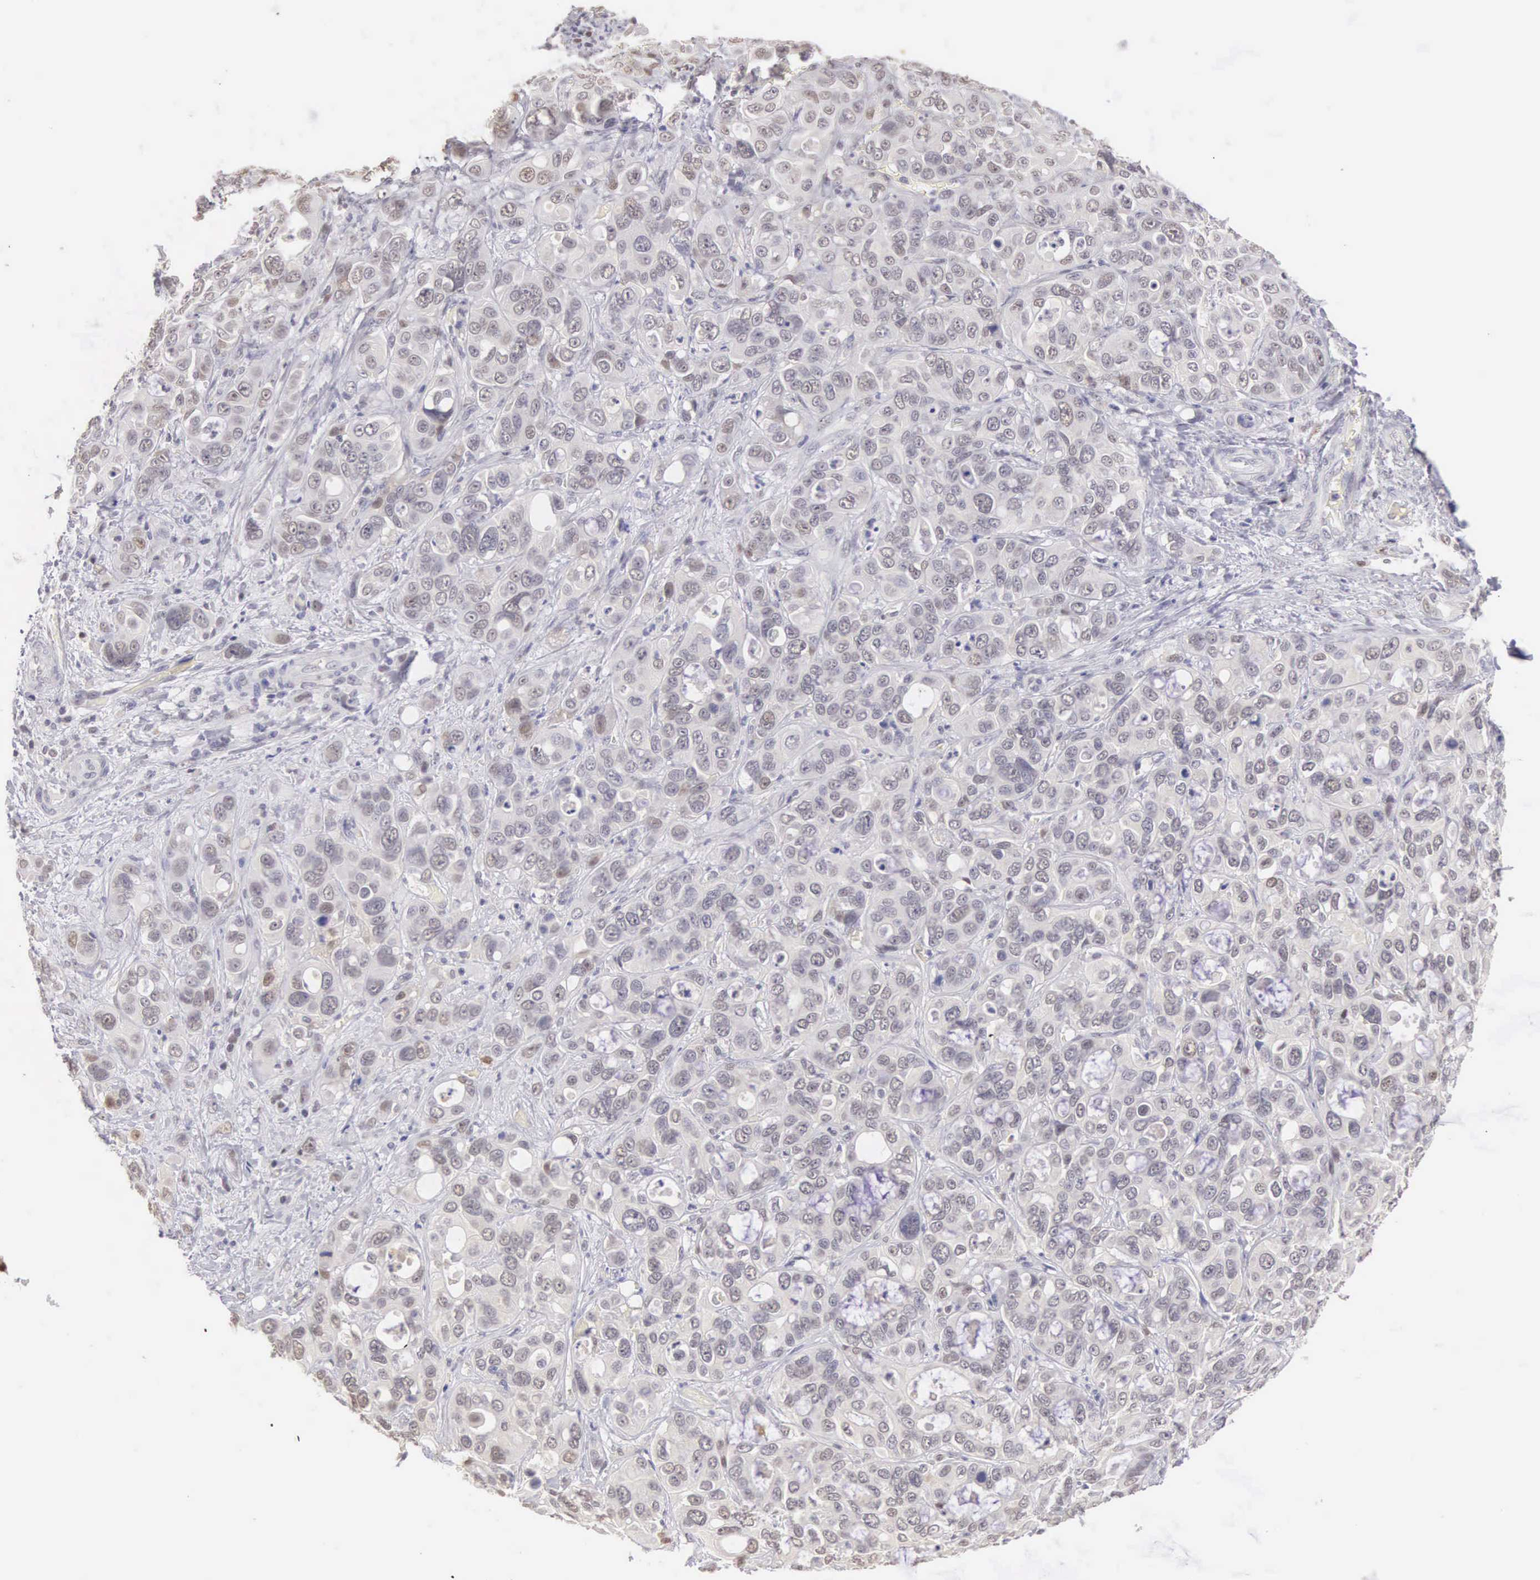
{"staining": {"intensity": "weak", "quantity": "<25%", "location": "nuclear"}, "tissue": "liver cancer", "cell_type": "Tumor cells", "image_type": "cancer", "snomed": [{"axis": "morphology", "description": "Cholangiocarcinoma"}, {"axis": "topography", "description": "Liver"}], "caption": "Immunohistochemical staining of human liver cancer (cholangiocarcinoma) shows no significant positivity in tumor cells.", "gene": "UBA1", "patient": {"sex": "female", "age": 79}}